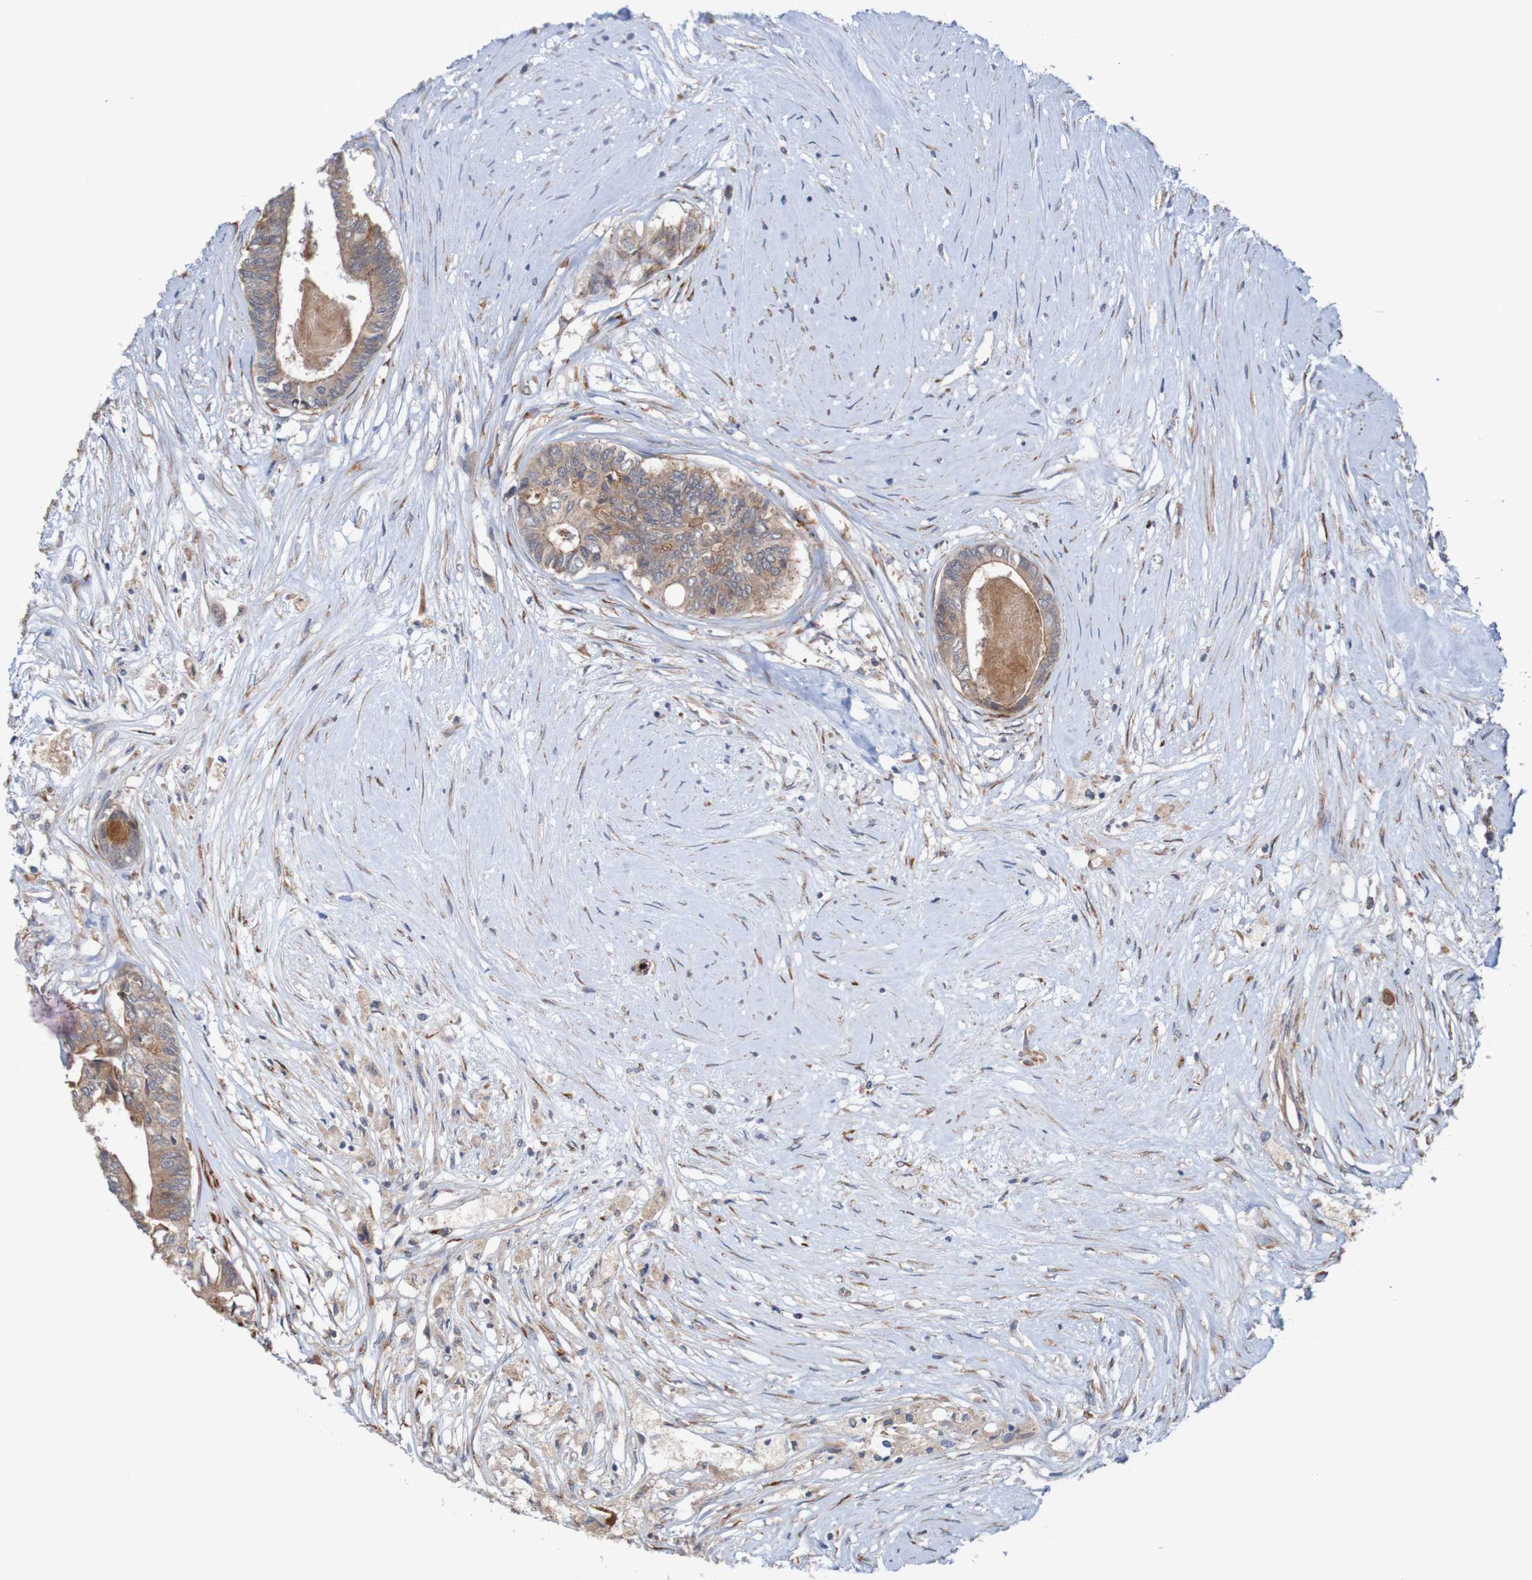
{"staining": {"intensity": "moderate", "quantity": ">75%", "location": "cytoplasmic/membranous"}, "tissue": "colorectal cancer", "cell_type": "Tumor cells", "image_type": "cancer", "snomed": [{"axis": "morphology", "description": "Adenocarcinoma, NOS"}, {"axis": "topography", "description": "Rectum"}], "caption": "A micrograph showing moderate cytoplasmic/membranous staining in approximately >75% of tumor cells in colorectal cancer, as visualized by brown immunohistochemical staining.", "gene": "ST8SIA6", "patient": {"sex": "male", "age": 63}}